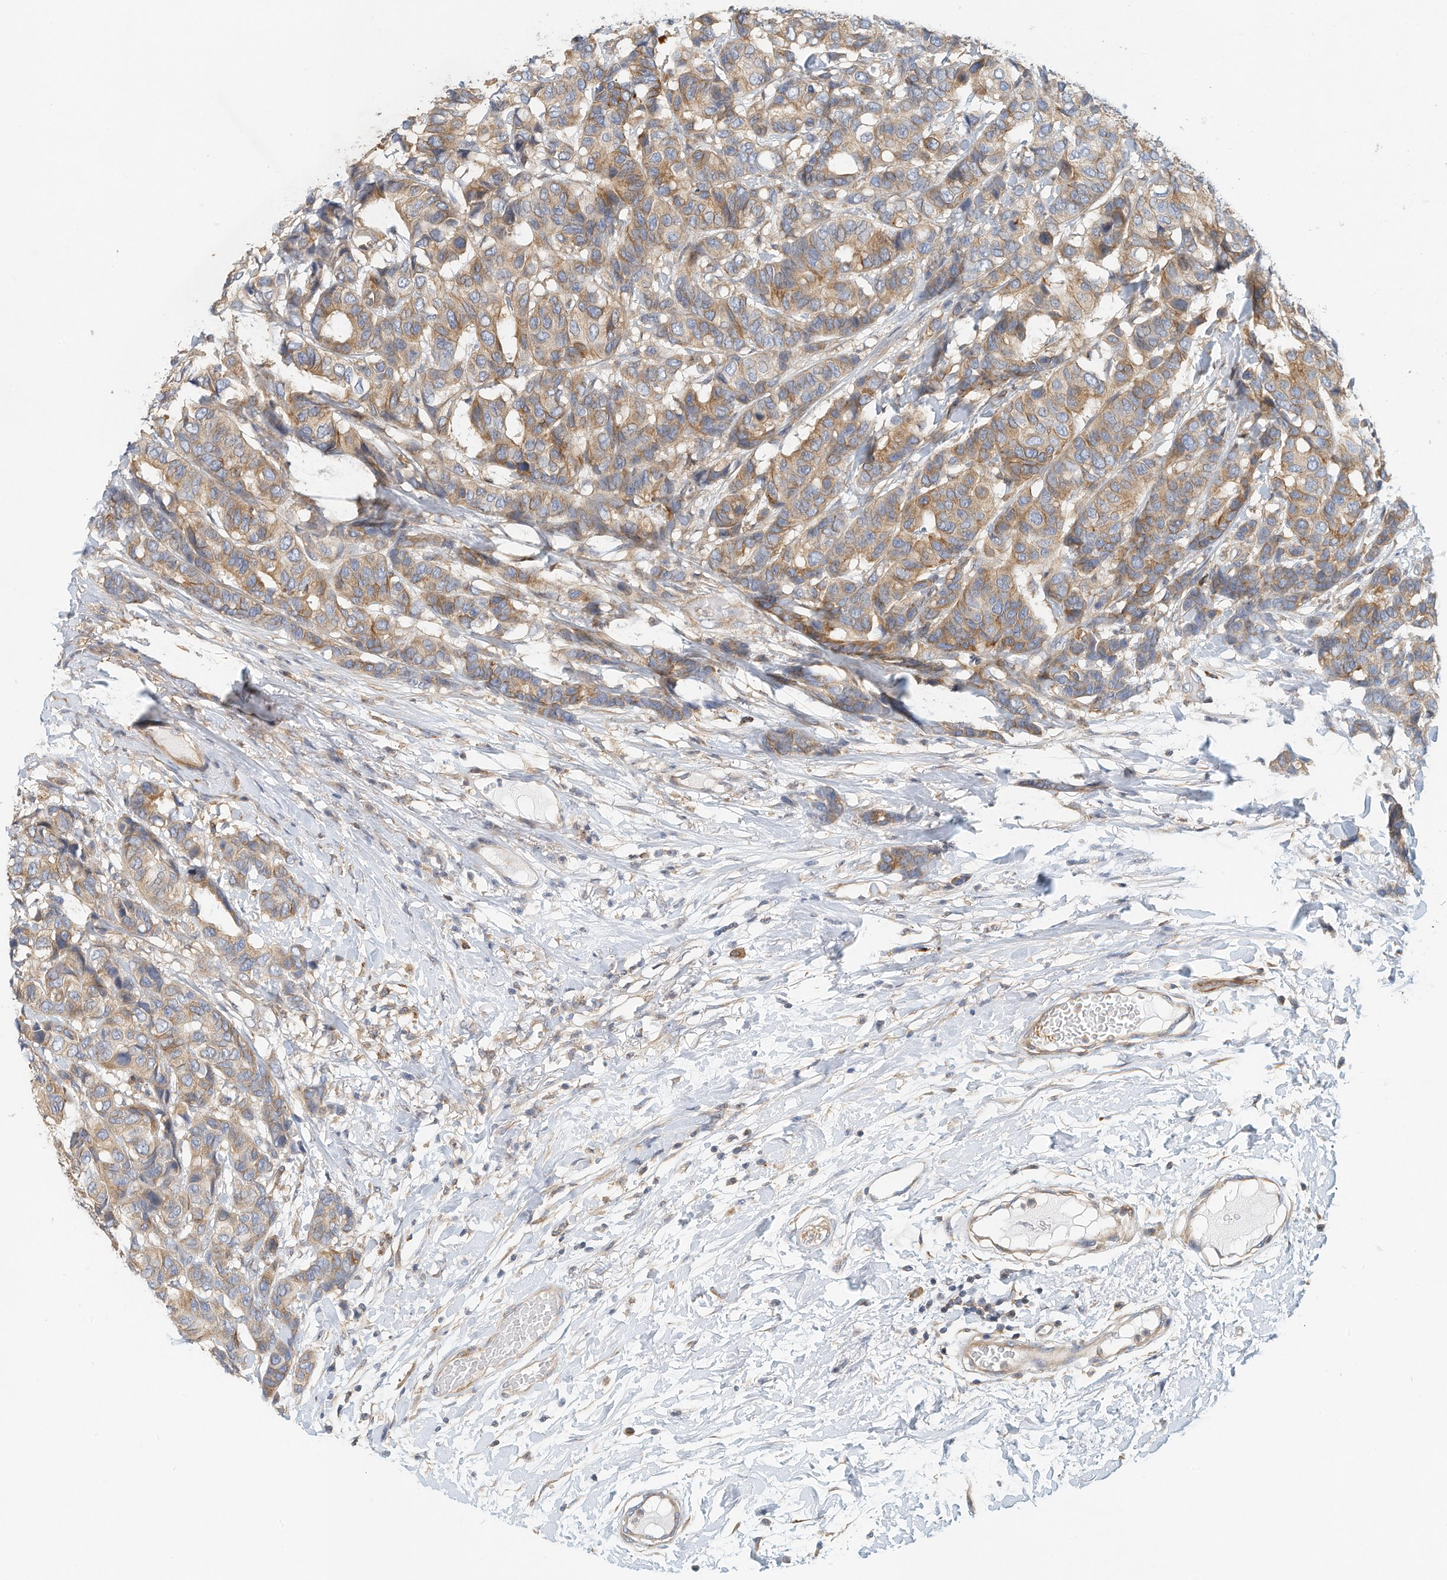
{"staining": {"intensity": "moderate", "quantity": "25%-75%", "location": "cytoplasmic/membranous"}, "tissue": "breast cancer", "cell_type": "Tumor cells", "image_type": "cancer", "snomed": [{"axis": "morphology", "description": "Duct carcinoma"}, {"axis": "topography", "description": "Breast"}], "caption": "An IHC histopathology image of tumor tissue is shown. Protein staining in brown shows moderate cytoplasmic/membranous positivity in breast cancer (invasive ductal carcinoma) within tumor cells. (DAB = brown stain, brightfield microscopy at high magnification).", "gene": "MICAL1", "patient": {"sex": "female", "age": 87}}